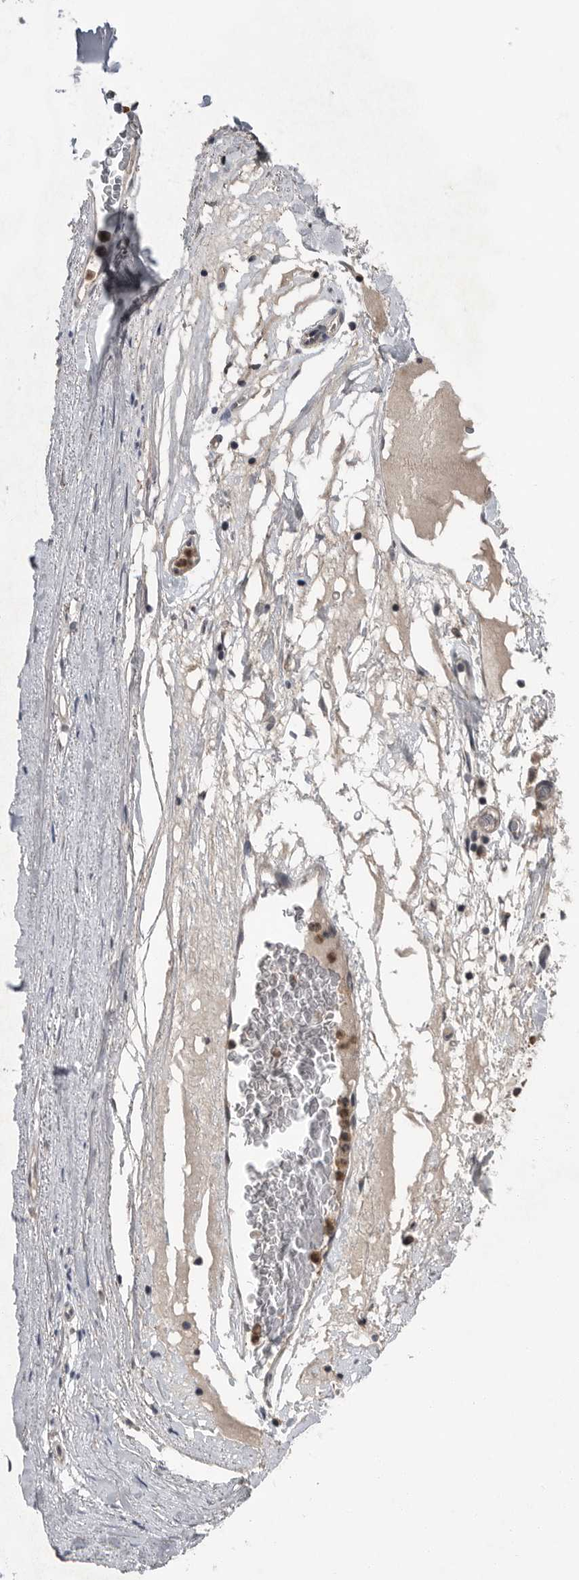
{"staining": {"intensity": "weak", "quantity": "25%-75%", "location": "cytoplasmic/membranous"}, "tissue": "adipose tissue", "cell_type": "Adipocytes", "image_type": "normal", "snomed": [{"axis": "morphology", "description": "Normal tissue, NOS"}, {"axis": "topography", "description": "Cartilage tissue"}], "caption": "Adipose tissue stained for a protein exhibits weak cytoplasmic/membranous positivity in adipocytes. (DAB (3,3'-diaminobenzidine) IHC, brown staining for protein, blue staining for nuclei).", "gene": "SCP2", "patient": {"sex": "female", "age": 63}}